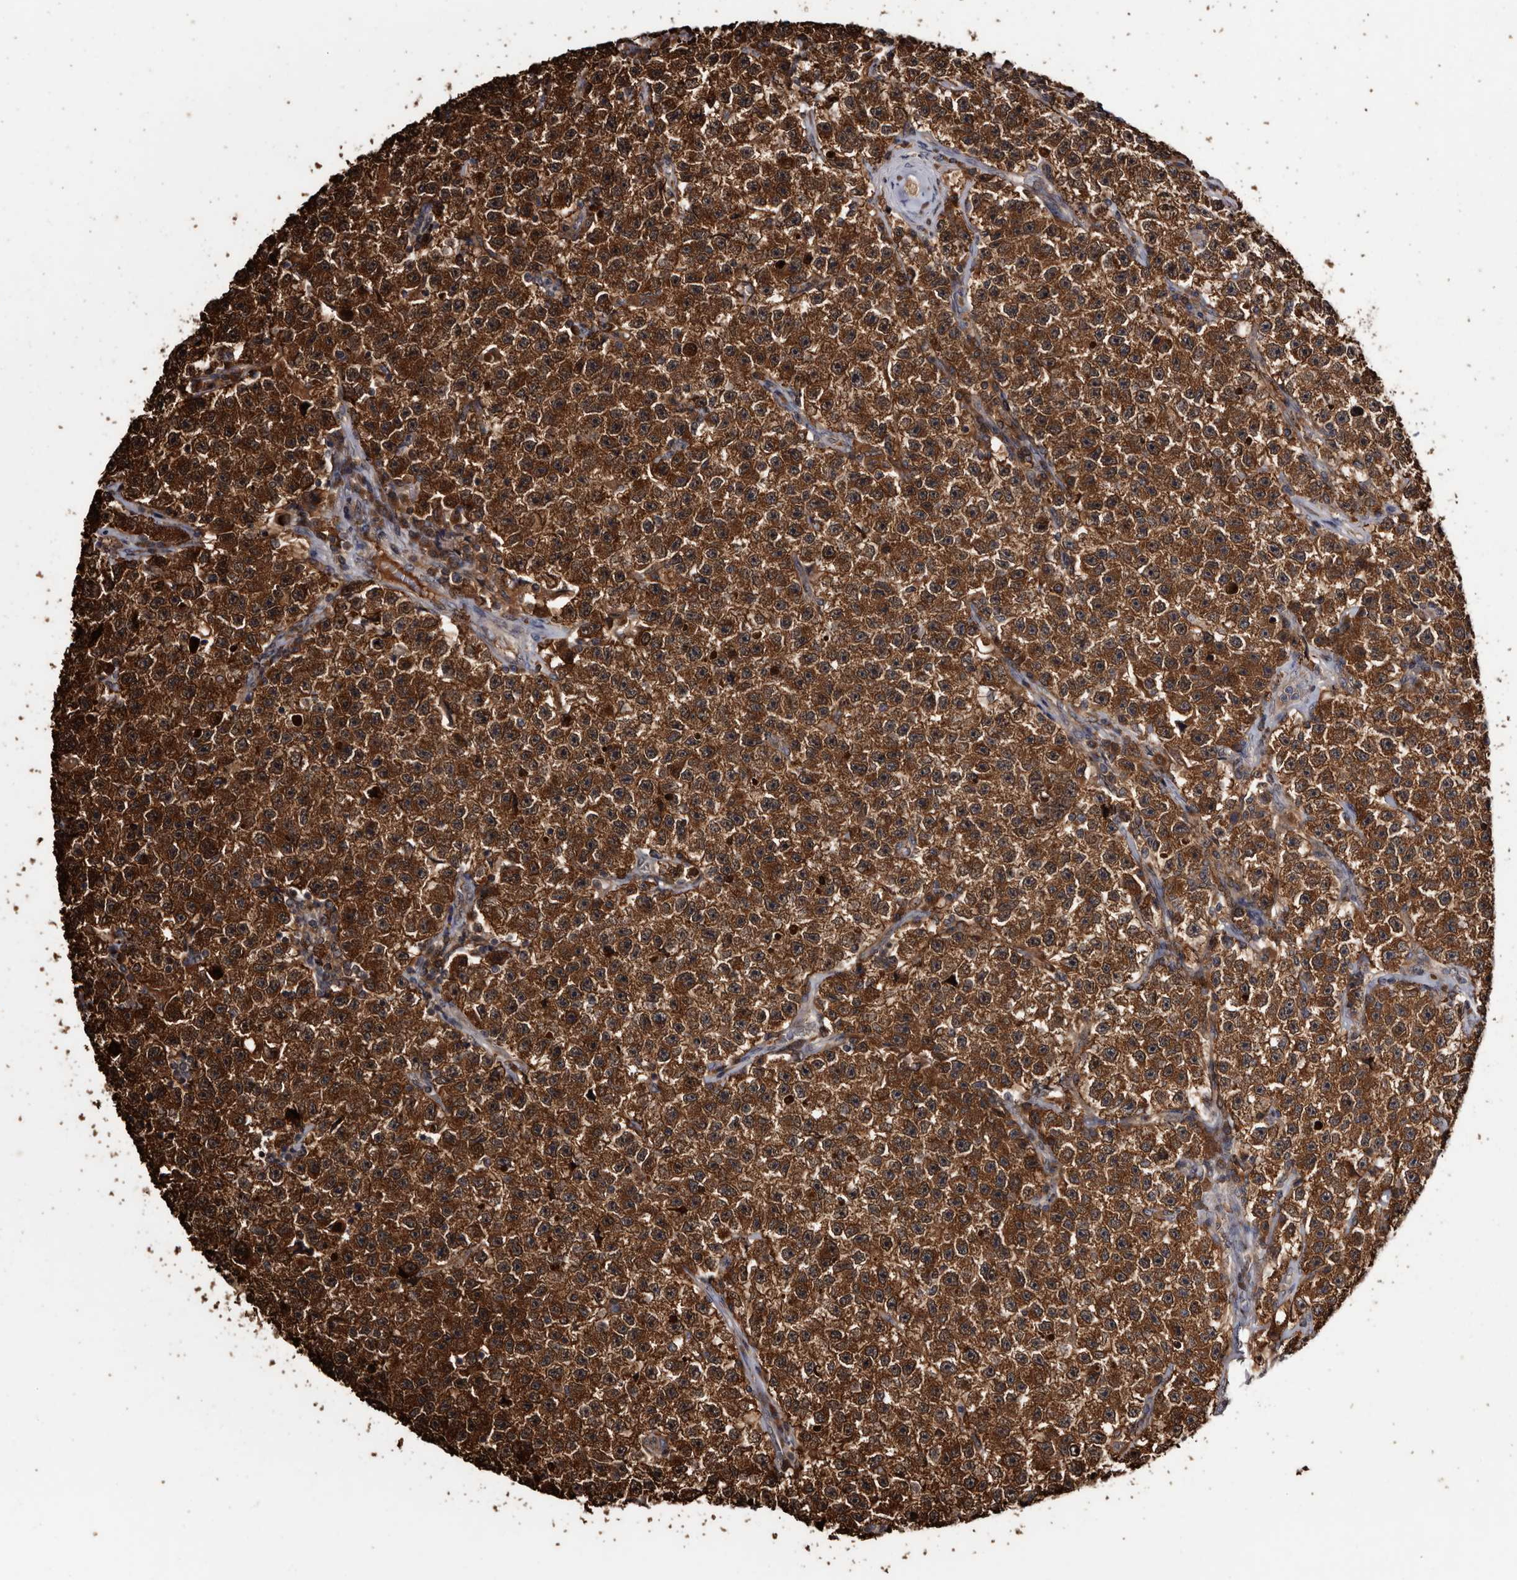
{"staining": {"intensity": "strong", "quantity": ">75%", "location": "cytoplasmic/membranous"}, "tissue": "testis cancer", "cell_type": "Tumor cells", "image_type": "cancer", "snomed": [{"axis": "morphology", "description": "Seminoma, NOS"}, {"axis": "topography", "description": "Testis"}], "caption": "Protein staining demonstrates strong cytoplasmic/membranous expression in about >75% of tumor cells in seminoma (testis).", "gene": "TTI2", "patient": {"sex": "male", "age": 22}}